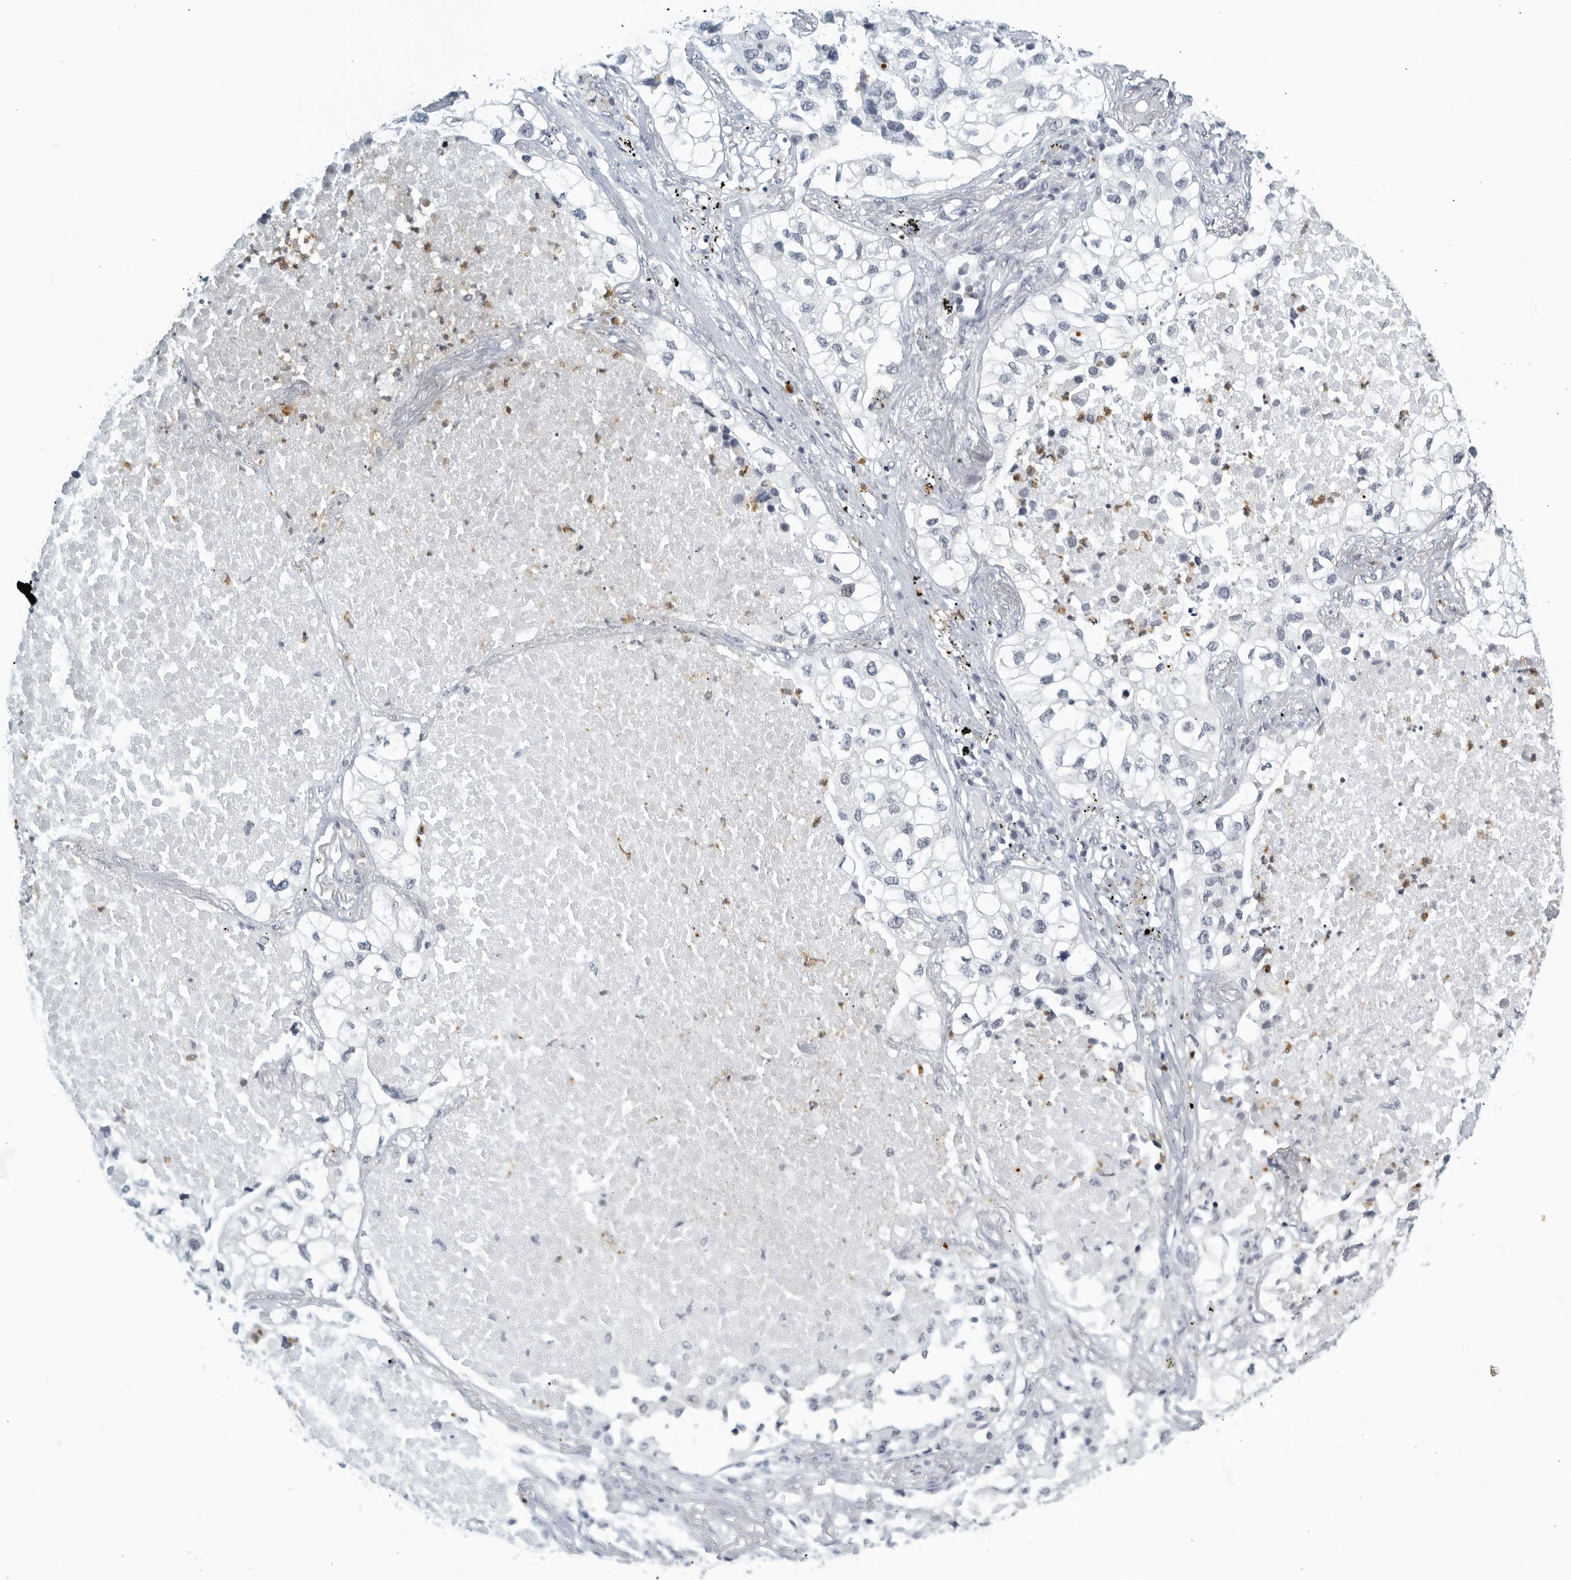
{"staining": {"intensity": "negative", "quantity": "none", "location": "none"}, "tissue": "lung cancer", "cell_type": "Tumor cells", "image_type": "cancer", "snomed": [{"axis": "morphology", "description": "Adenocarcinoma, NOS"}, {"axis": "topography", "description": "Lung"}], "caption": "This is an immunohistochemistry (IHC) histopathology image of human lung cancer. There is no staining in tumor cells.", "gene": "KLK7", "patient": {"sex": "male", "age": 63}}